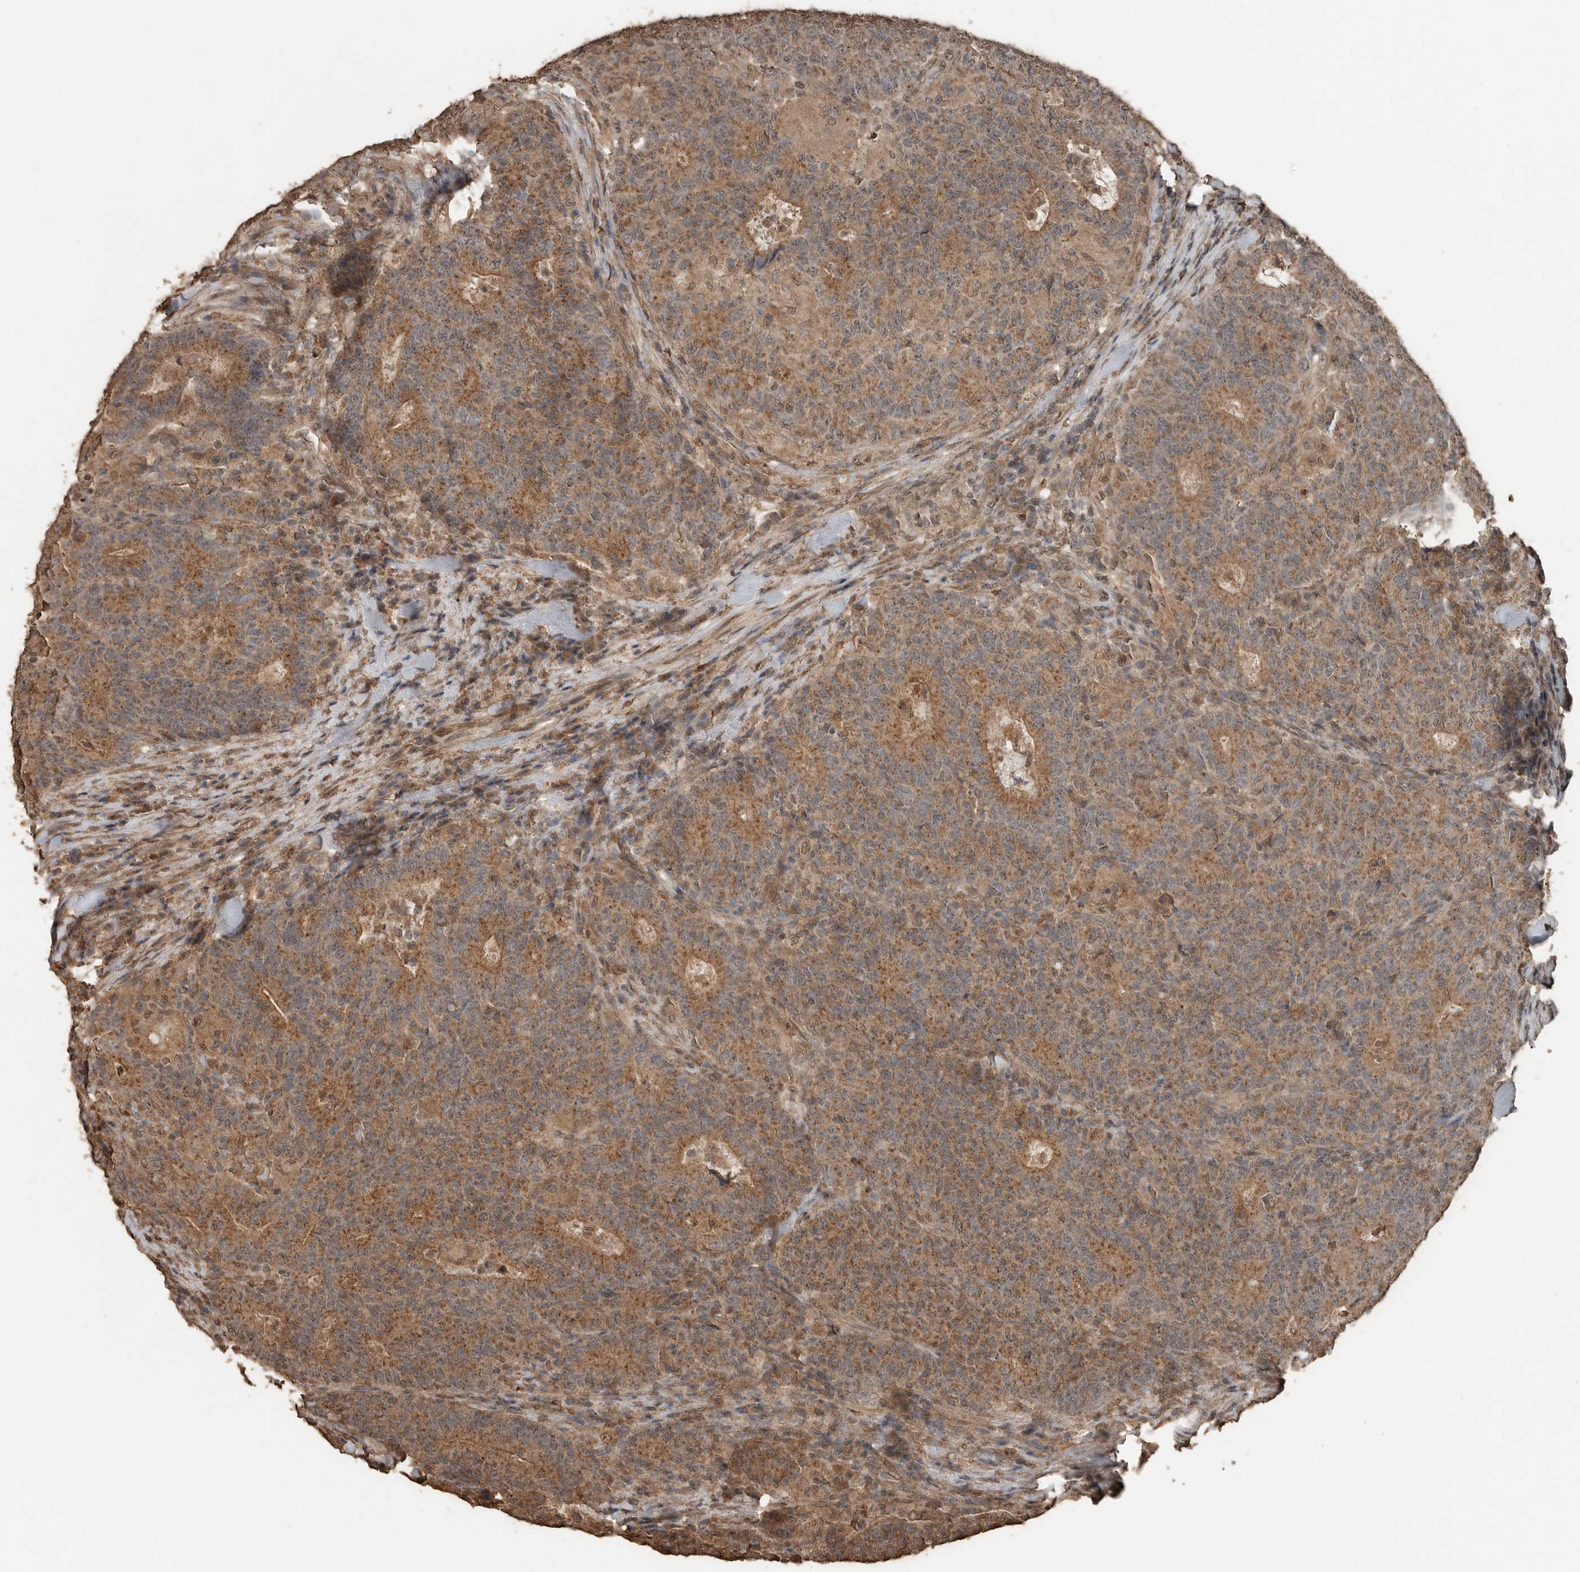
{"staining": {"intensity": "moderate", "quantity": ">75%", "location": "cytoplasmic/membranous"}, "tissue": "colorectal cancer", "cell_type": "Tumor cells", "image_type": "cancer", "snomed": [{"axis": "morphology", "description": "Normal tissue, NOS"}, {"axis": "morphology", "description": "Adenocarcinoma, NOS"}, {"axis": "topography", "description": "Colon"}], "caption": "Colorectal adenocarcinoma stained for a protein (brown) exhibits moderate cytoplasmic/membranous positive staining in approximately >75% of tumor cells.", "gene": "BLZF1", "patient": {"sex": "female", "age": 75}}